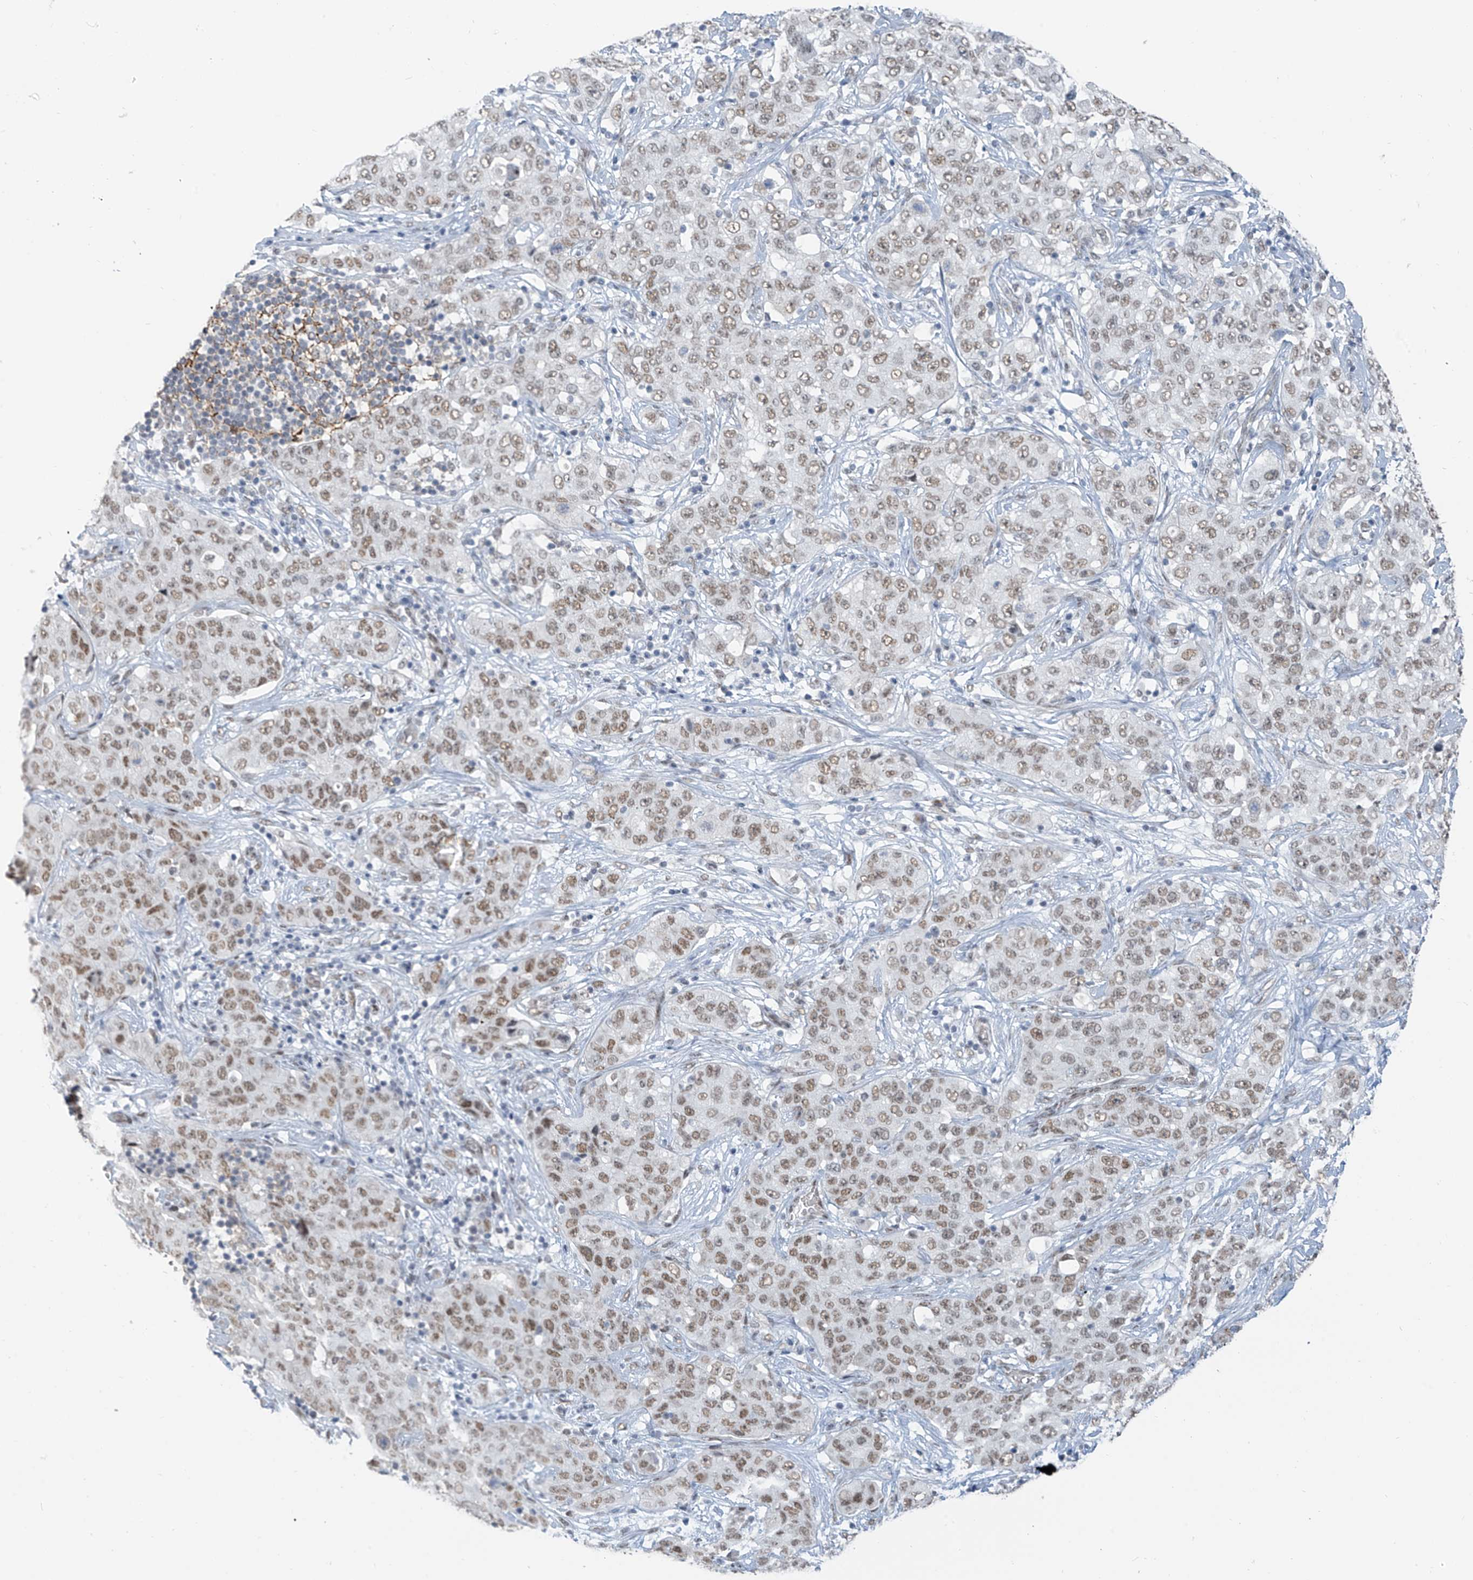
{"staining": {"intensity": "moderate", "quantity": ">75%", "location": "nuclear"}, "tissue": "stomach cancer", "cell_type": "Tumor cells", "image_type": "cancer", "snomed": [{"axis": "morphology", "description": "Normal tissue, NOS"}, {"axis": "morphology", "description": "Adenocarcinoma, NOS"}, {"axis": "topography", "description": "Lymph node"}, {"axis": "topography", "description": "Stomach"}], "caption": "The immunohistochemical stain labels moderate nuclear expression in tumor cells of stomach cancer (adenocarcinoma) tissue.", "gene": "MCM9", "patient": {"sex": "male", "age": 48}}